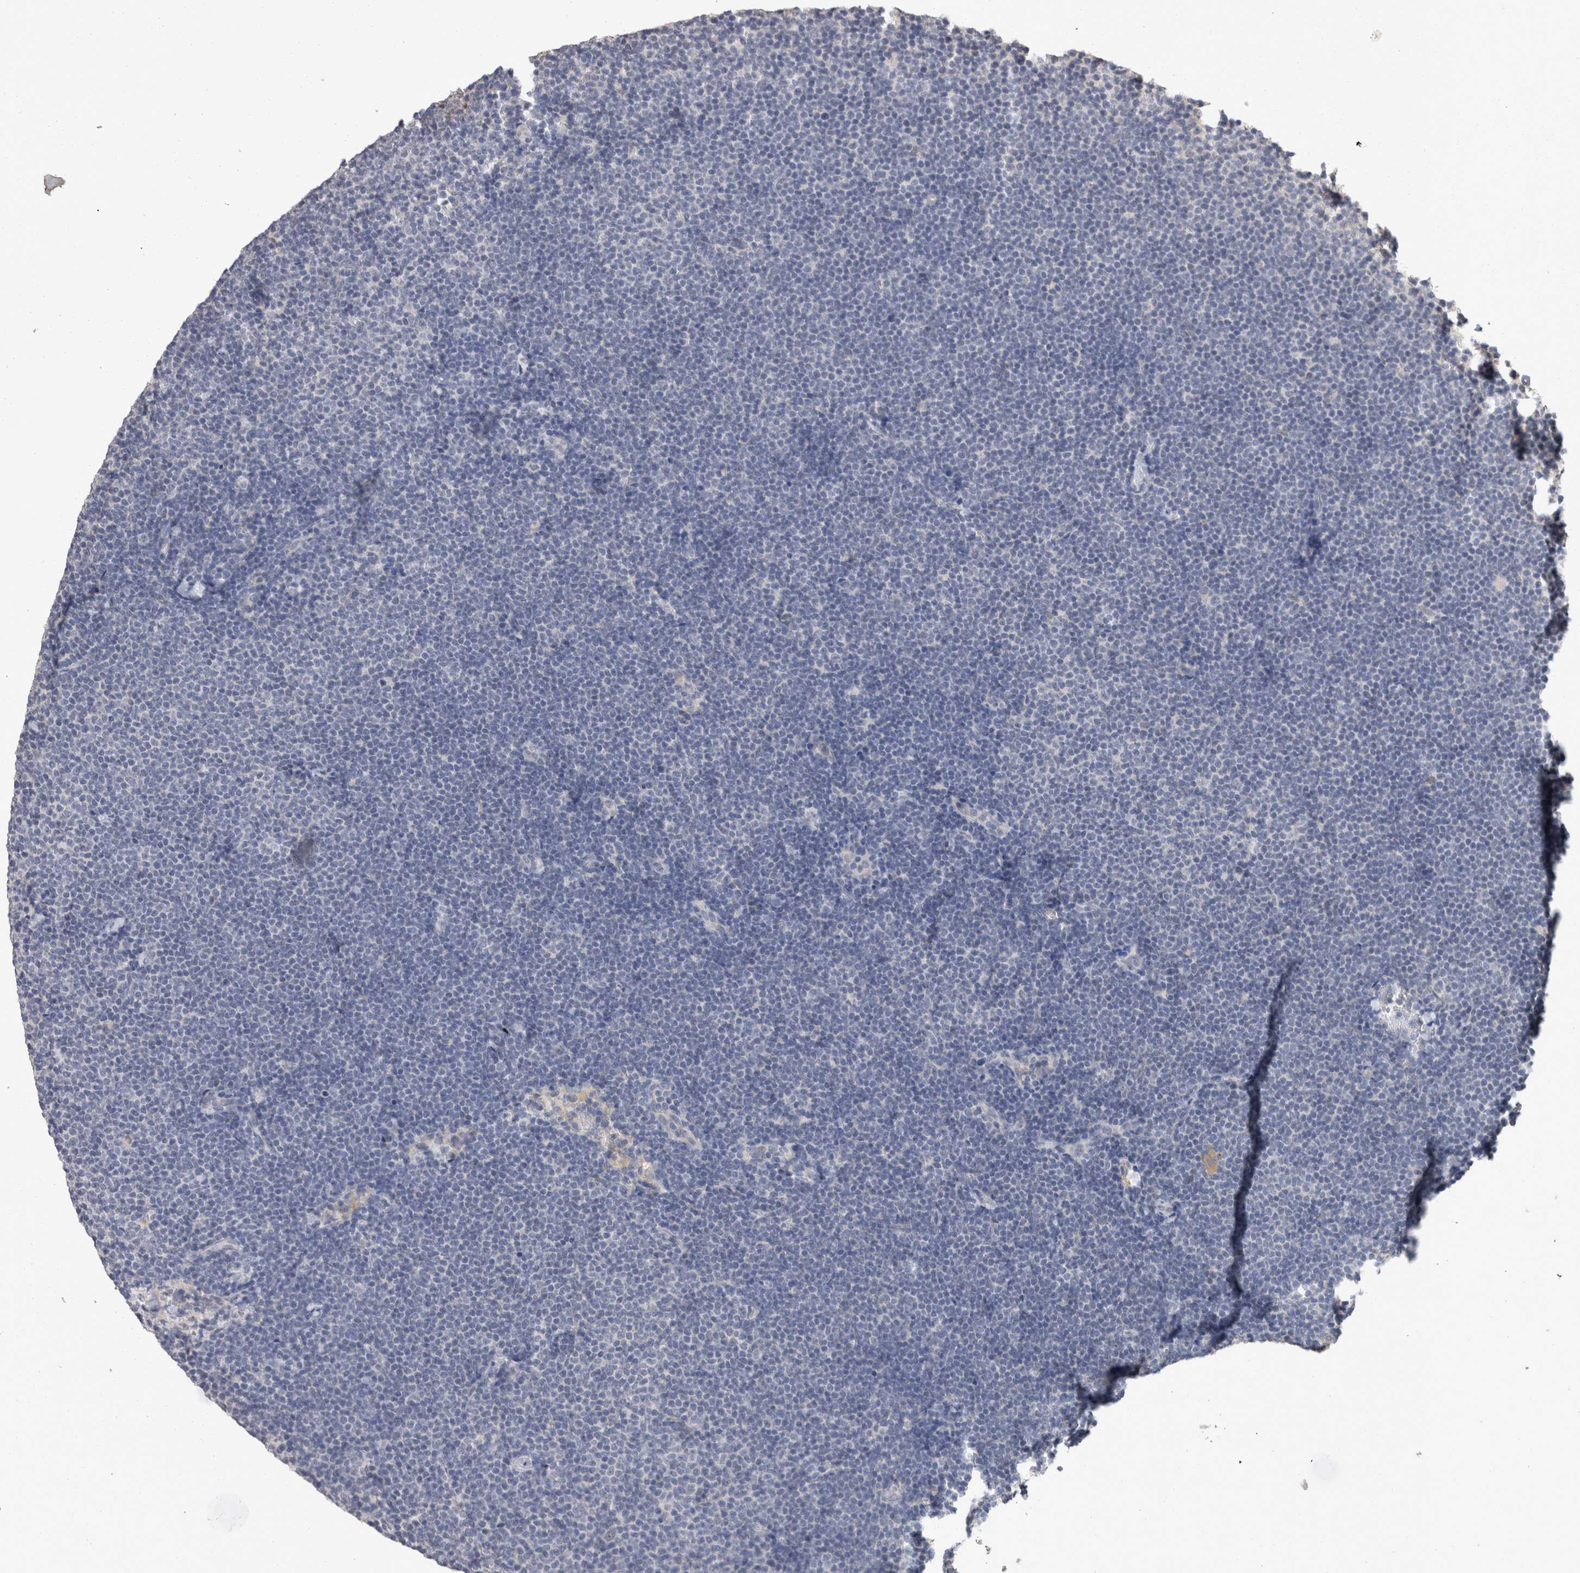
{"staining": {"intensity": "negative", "quantity": "none", "location": "none"}, "tissue": "lymphoma", "cell_type": "Tumor cells", "image_type": "cancer", "snomed": [{"axis": "morphology", "description": "Malignant lymphoma, non-Hodgkin's type, Low grade"}, {"axis": "topography", "description": "Lymph node"}], "caption": "Tumor cells are negative for brown protein staining in lymphoma.", "gene": "FHOD3", "patient": {"sex": "female", "age": 53}}